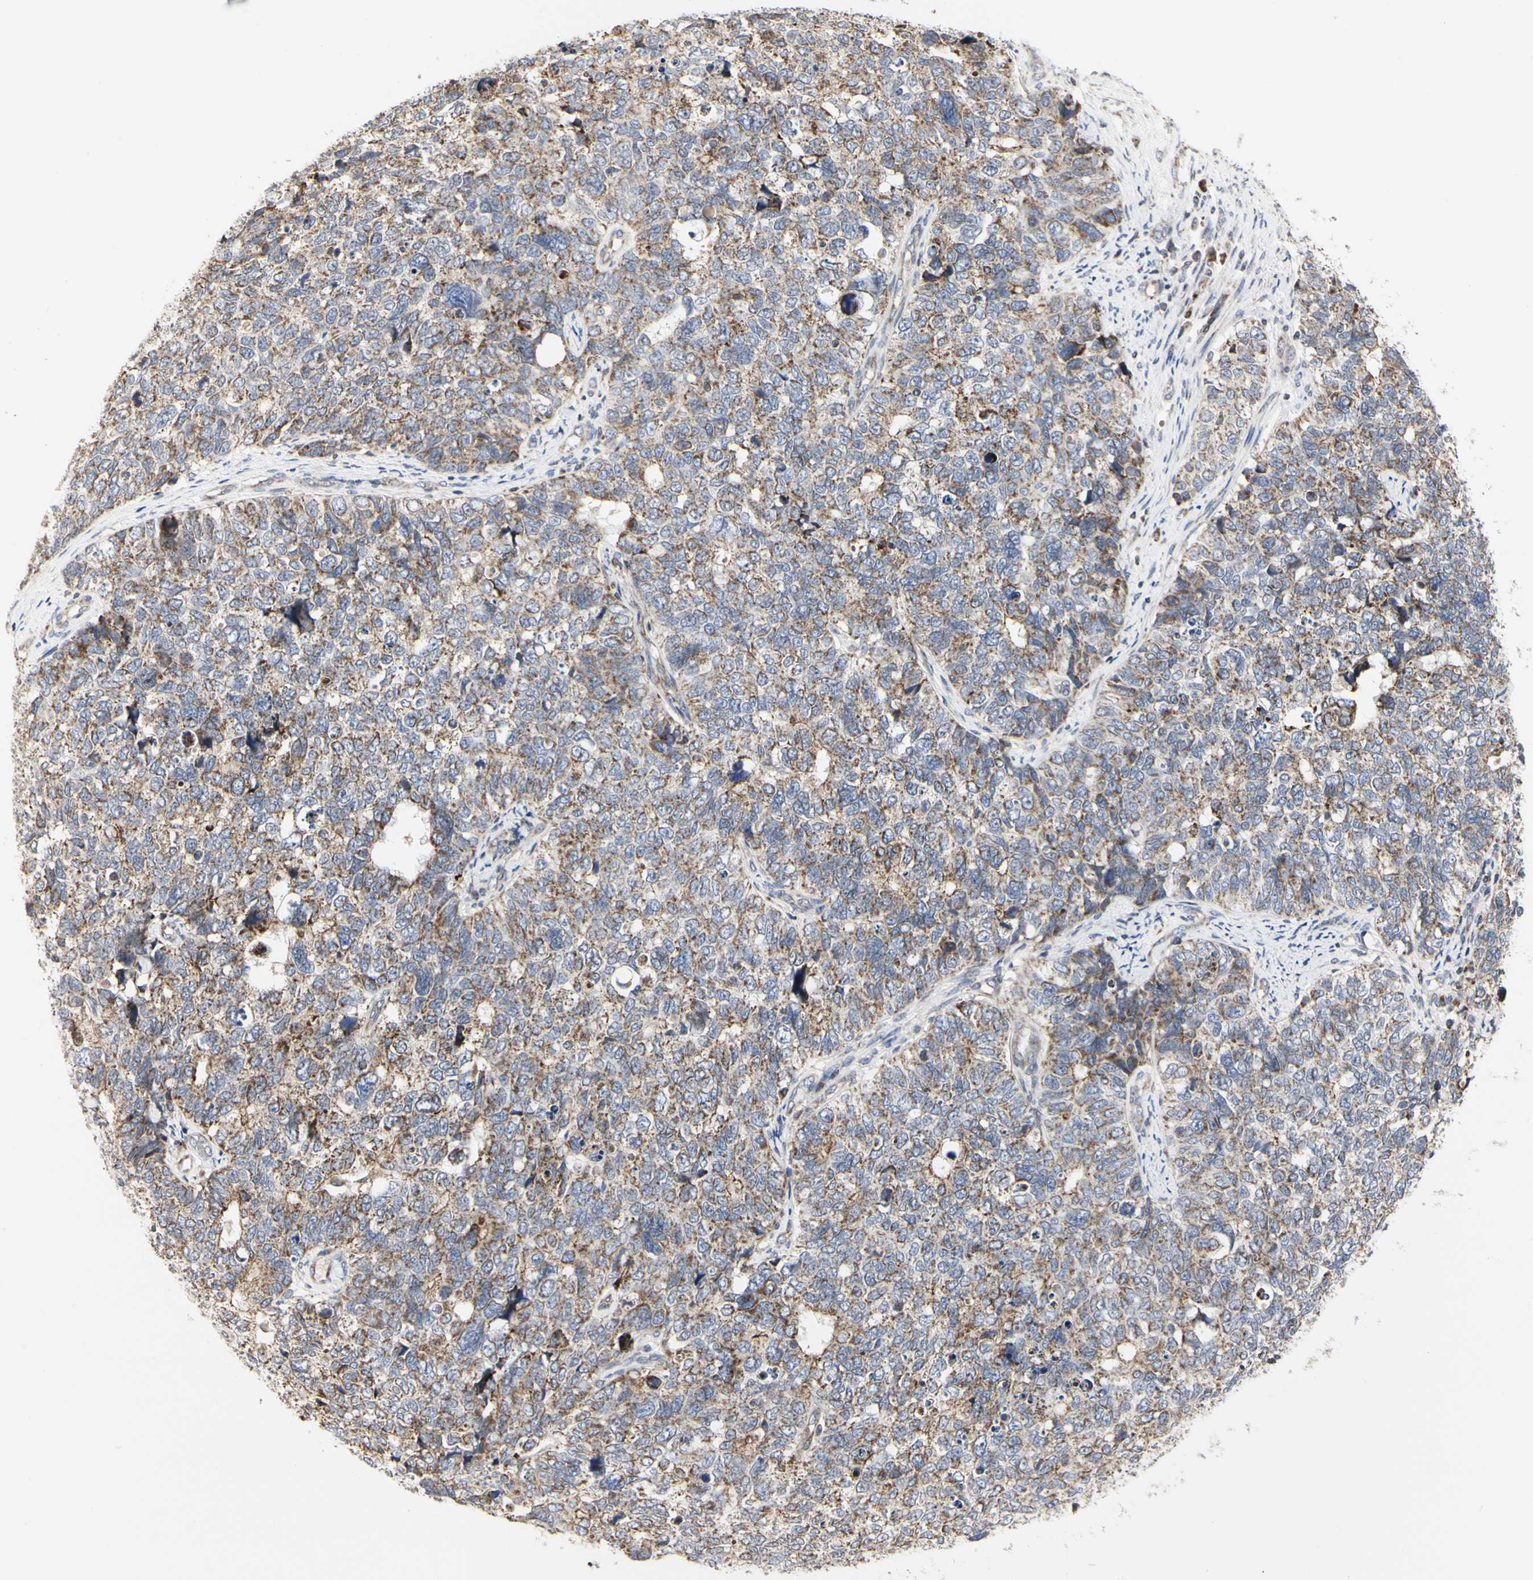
{"staining": {"intensity": "moderate", "quantity": "<25%", "location": "cytoplasmic/membranous"}, "tissue": "cervical cancer", "cell_type": "Tumor cells", "image_type": "cancer", "snomed": [{"axis": "morphology", "description": "Squamous cell carcinoma, NOS"}, {"axis": "topography", "description": "Cervix"}], "caption": "Tumor cells demonstrate low levels of moderate cytoplasmic/membranous staining in approximately <25% of cells in human cervical cancer (squamous cell carcinoma).", "gene": "TSKU", "patient": {"sex": "female", "age": 63}}